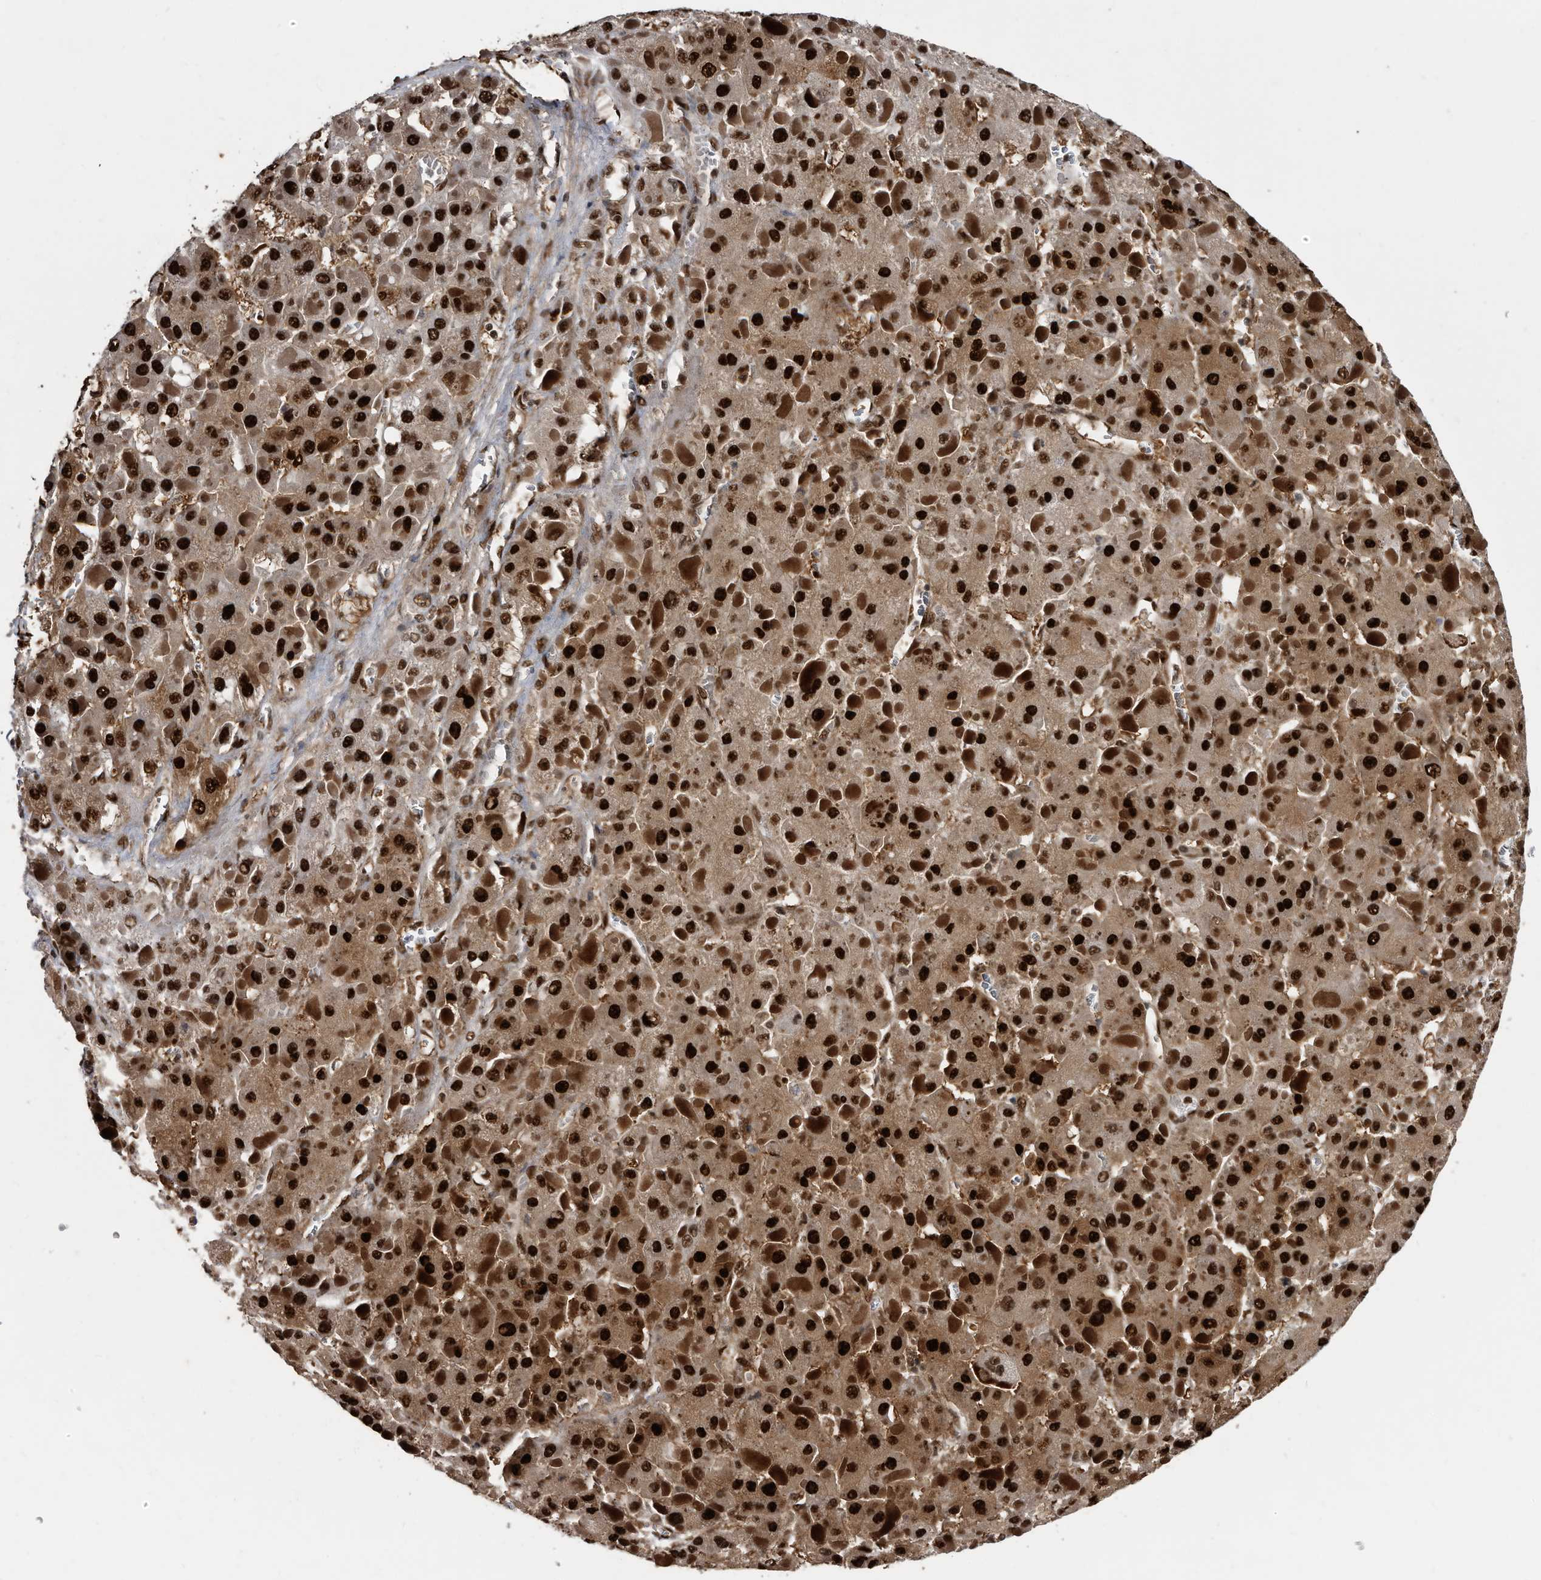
{"staining": {"intensity": "strong", "quantity": ">75%", "location": "cytoplasmic/membranous,nuclear"}, "tissue": "liver cancer", "cell_type": "Tumor cells", "image_type": "cancer", "snomed": [{"axis": "morphology", "description": "Carcinoma, Hepatocellular, NOS"}, {"axis": "topography", "description": "Liver"}], "caption": "Strong cytoplasmic/membranous and nuclear protein positivity is present in approximately >75% of tumor cells in liver hepatocellular carcinoma. Using DAB (brown) and hematoxylin (blue) stains, captured at high magnification using brightfield microscopy.", "gene": "RAD23B", "patient": {"sex": "female", "age": 73}}